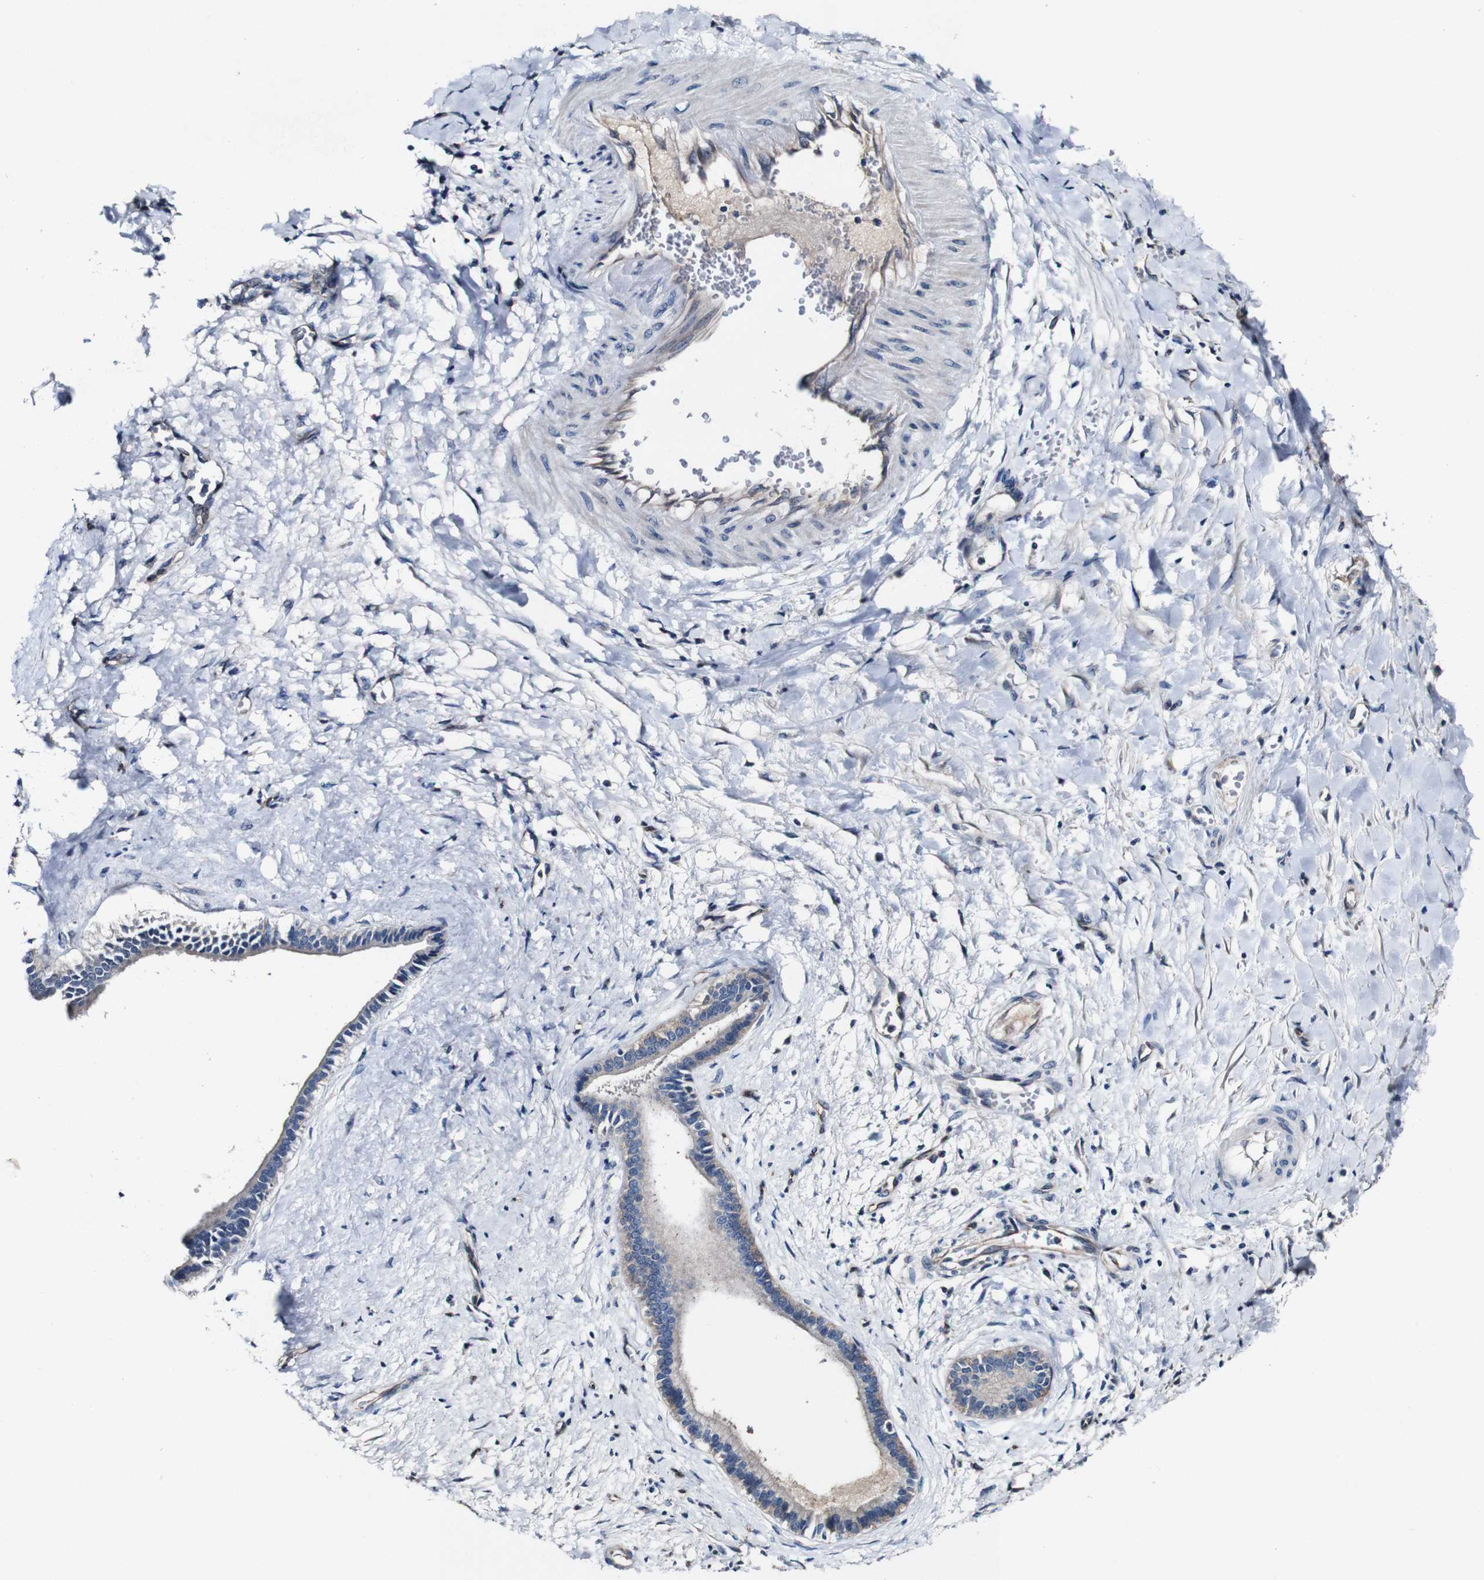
{"staining": {"intensity": "weak", "quantity": "<25%", "location": "cytoplasmic/membranous"}, "tissue": "liver cancer", "cell_type": "Tumor cells", "image_type": "cancer", "snomed": [{"axis": "morphology", "description": "Cholangiocarcinoma"}, {"axis": "topography", "description": "Liver"}], "caption": "A high-resolution image shows immunohistochemistry (IHC) staining of liver cholangiocarcinoma, which exhibits no significant staining in tumor cells.", "gene": "GRAMD1A", "patient": {"sex": "female", "age": 65}}